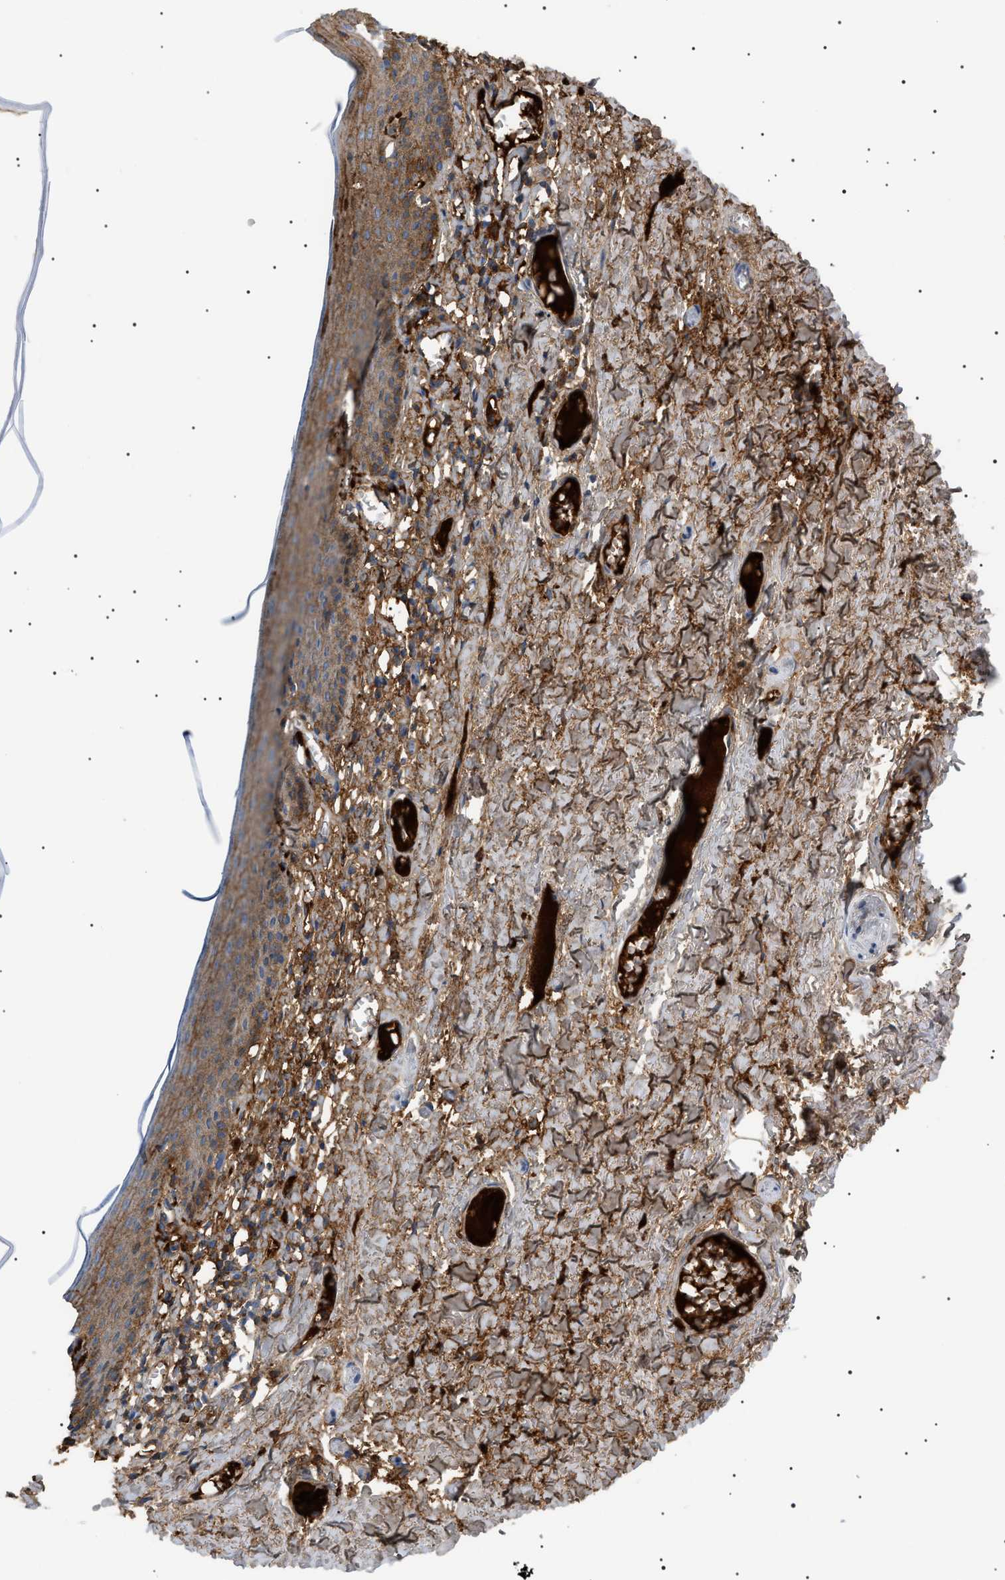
{"staining": {"intensity": "weak", "quantity": ">75%", "location": "cytoplasmic/membranous"}, "tissue": "skin", "cell_type": "Epidermal cells", "image_type": "normal", "snomed": [{"axis": "morphology", "description": "Normal tissue, NOS"}, {"axis": "topography", "description": "Adipose tissue"}, {"axis": "topography", "description": "Vascular tissue"}, {"axis": "topography", "description": "Anal"}, {"axis": "topography", "description": "Peripheral nerve tissue"}], "caption": "The photomicrograph demonstrates a brown stain indicating the presence of a protein in the cytoplasmic/membranous of epidermal cells in skin.", "gene": "LPA", "patient": {"sex": "female", "age": 54}}